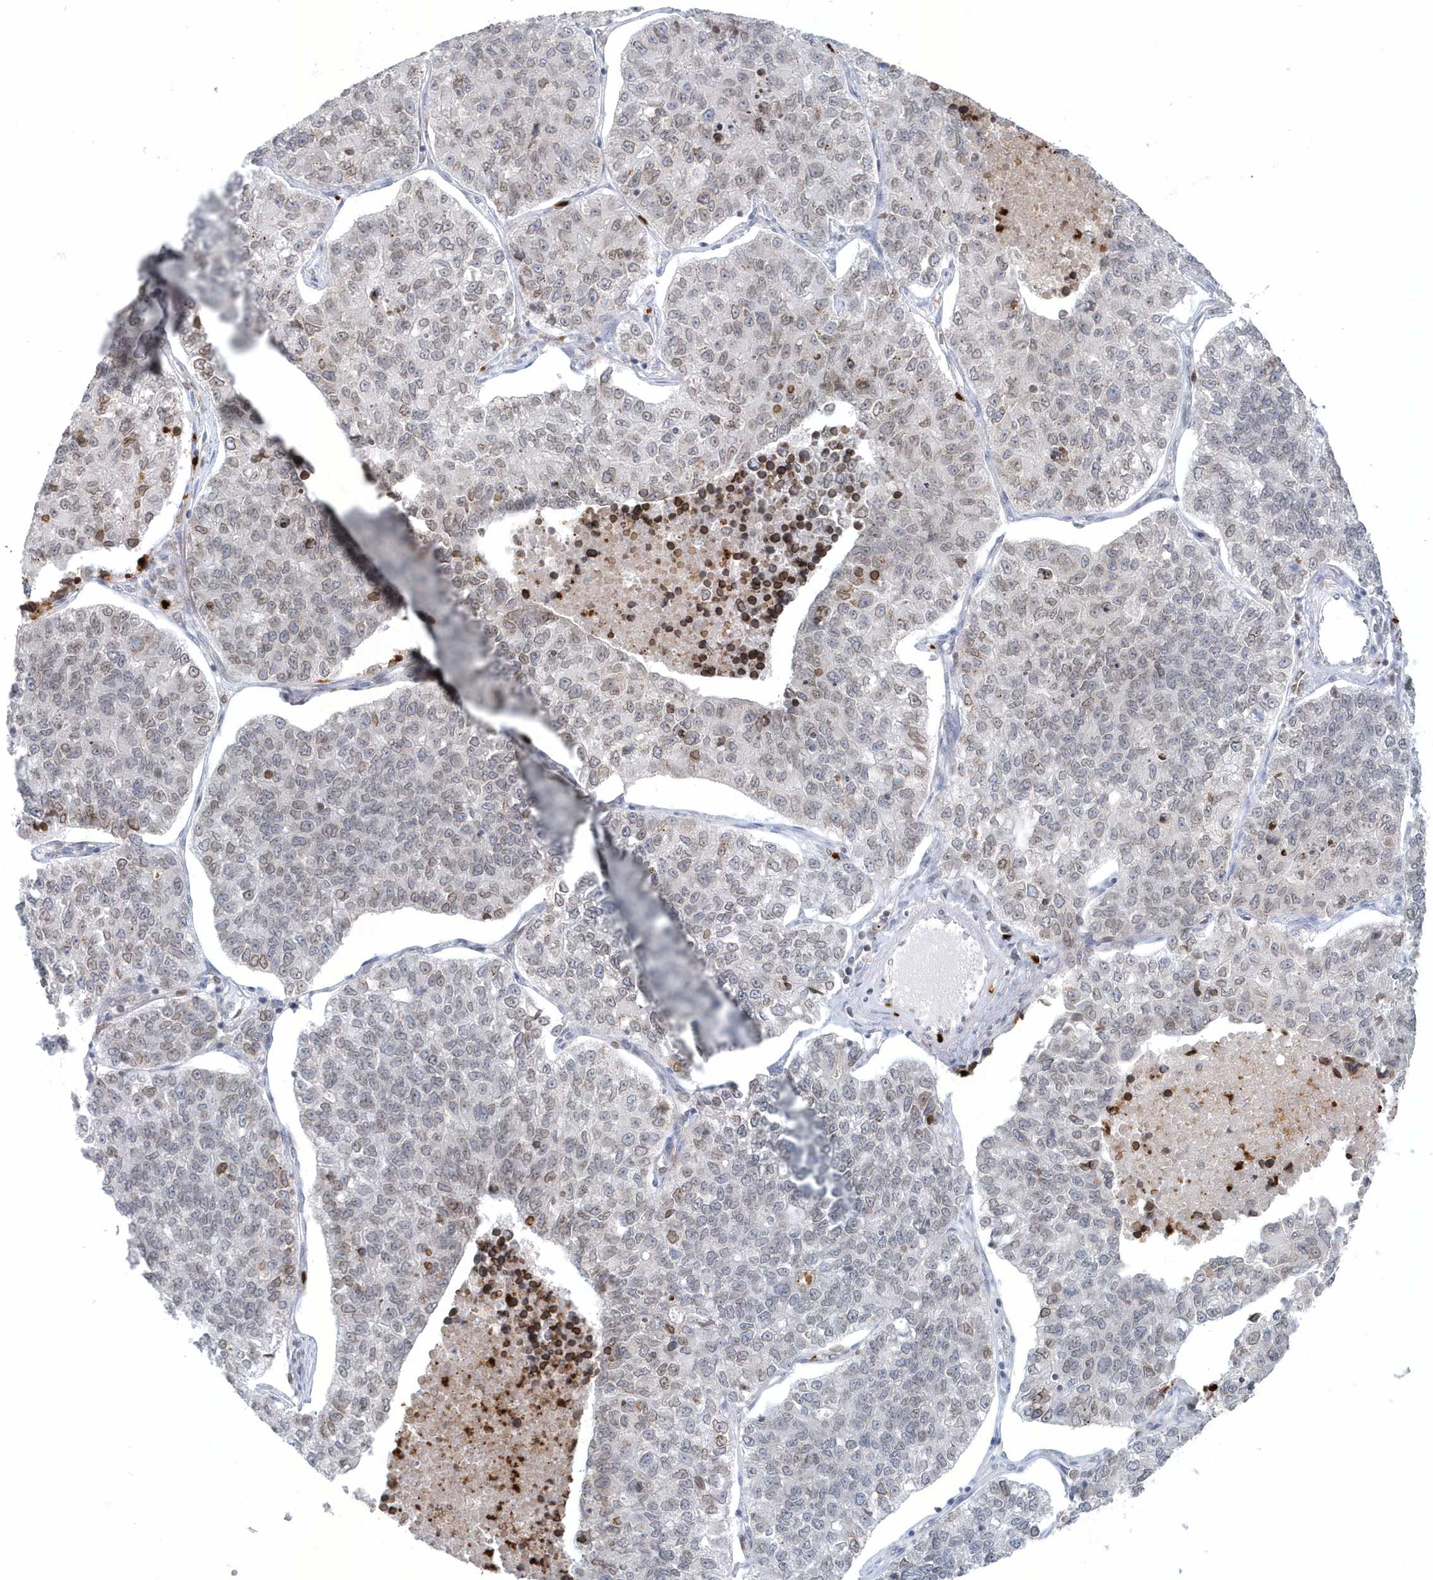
{"staining": {"intensity": "weak", "quantity": "25%-75%", "location": "cytoplasmic/membranous,nuclear"}, "tissue": "lung cancer", "cell_type": "Tumor cells", "image_type": "cancer", "snomed": [{"axis": "morphology", "description": "Adenocarcinoma, NOS"}, {"axis": "topography", "description": "Lung"}], "caption": "There is low levels of weak cytoplasmic/membranous and nuclear expression in tumor cells of adenocarcinoma (lung), as demonstrated by immunohistochemical staining (brown color).", "gene": "NUP54", "patient": {"sex": "male", "age": 49}}